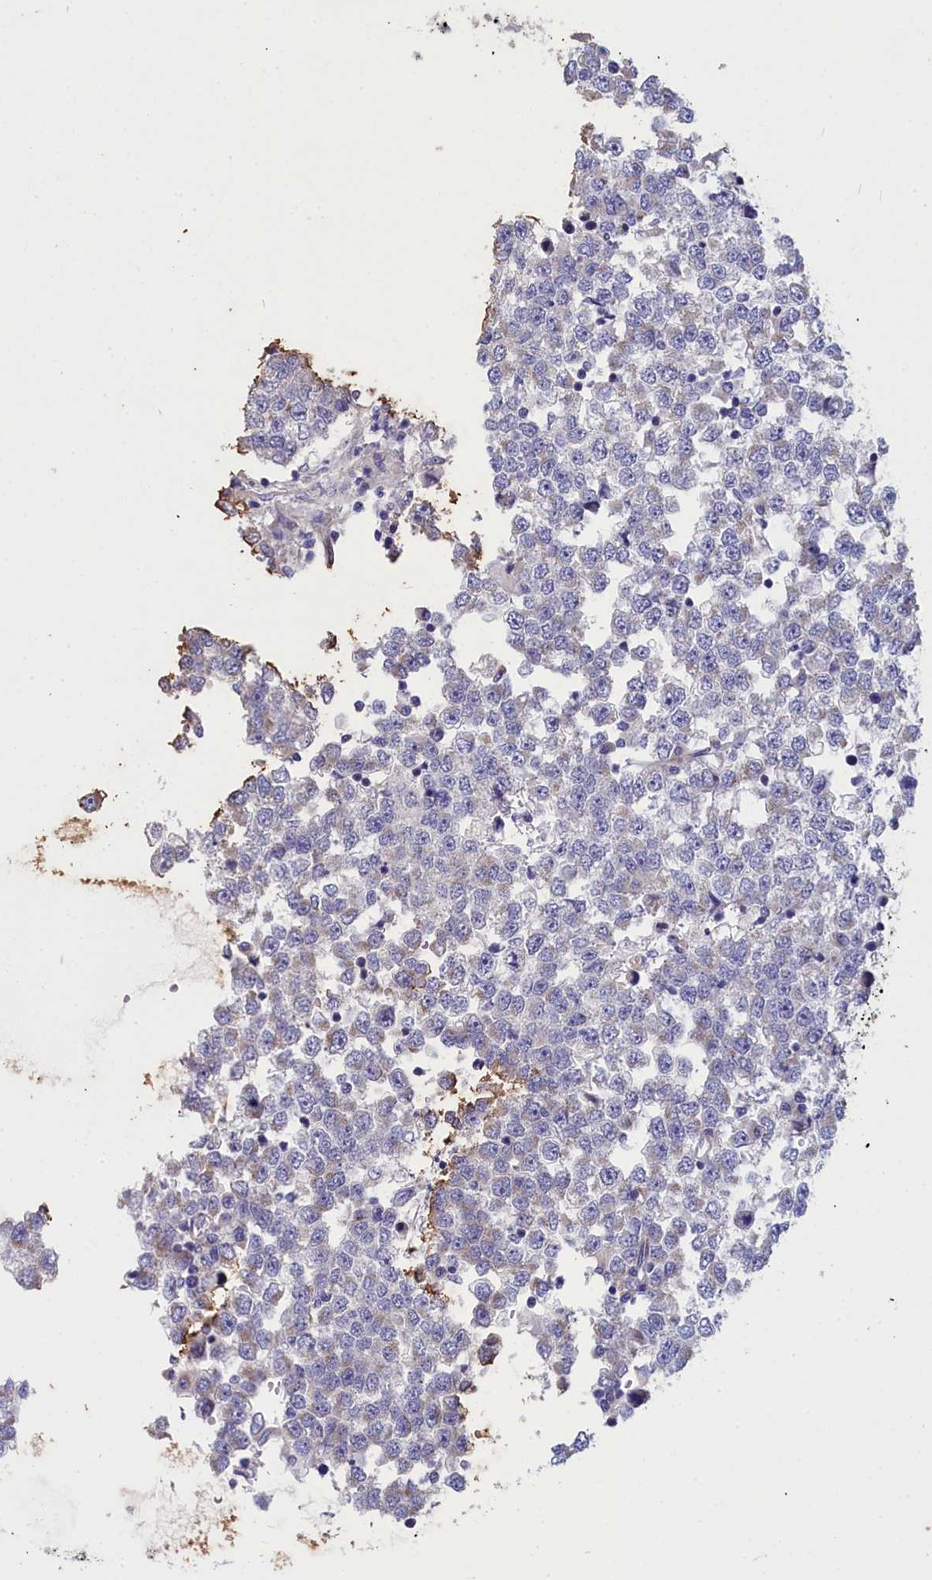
{"staining": {"intensity": "negative", "quantity": "none", "location": "none"}, "tissue": "testis cancer", "cell_type": "Tumor cells", "image_type": "cancer", "snomed": [{"axis": "morphology", "description": "Seminoma, NOS"}, {"axis": "topography", "description": "Testis"}], "caption": "An IHC image of testis seminoma is shown. There is no staining in tumor cells of testis seminoma.", "gene": "TUBGCP4", "patient": {"sex": "male", "age": 65}}